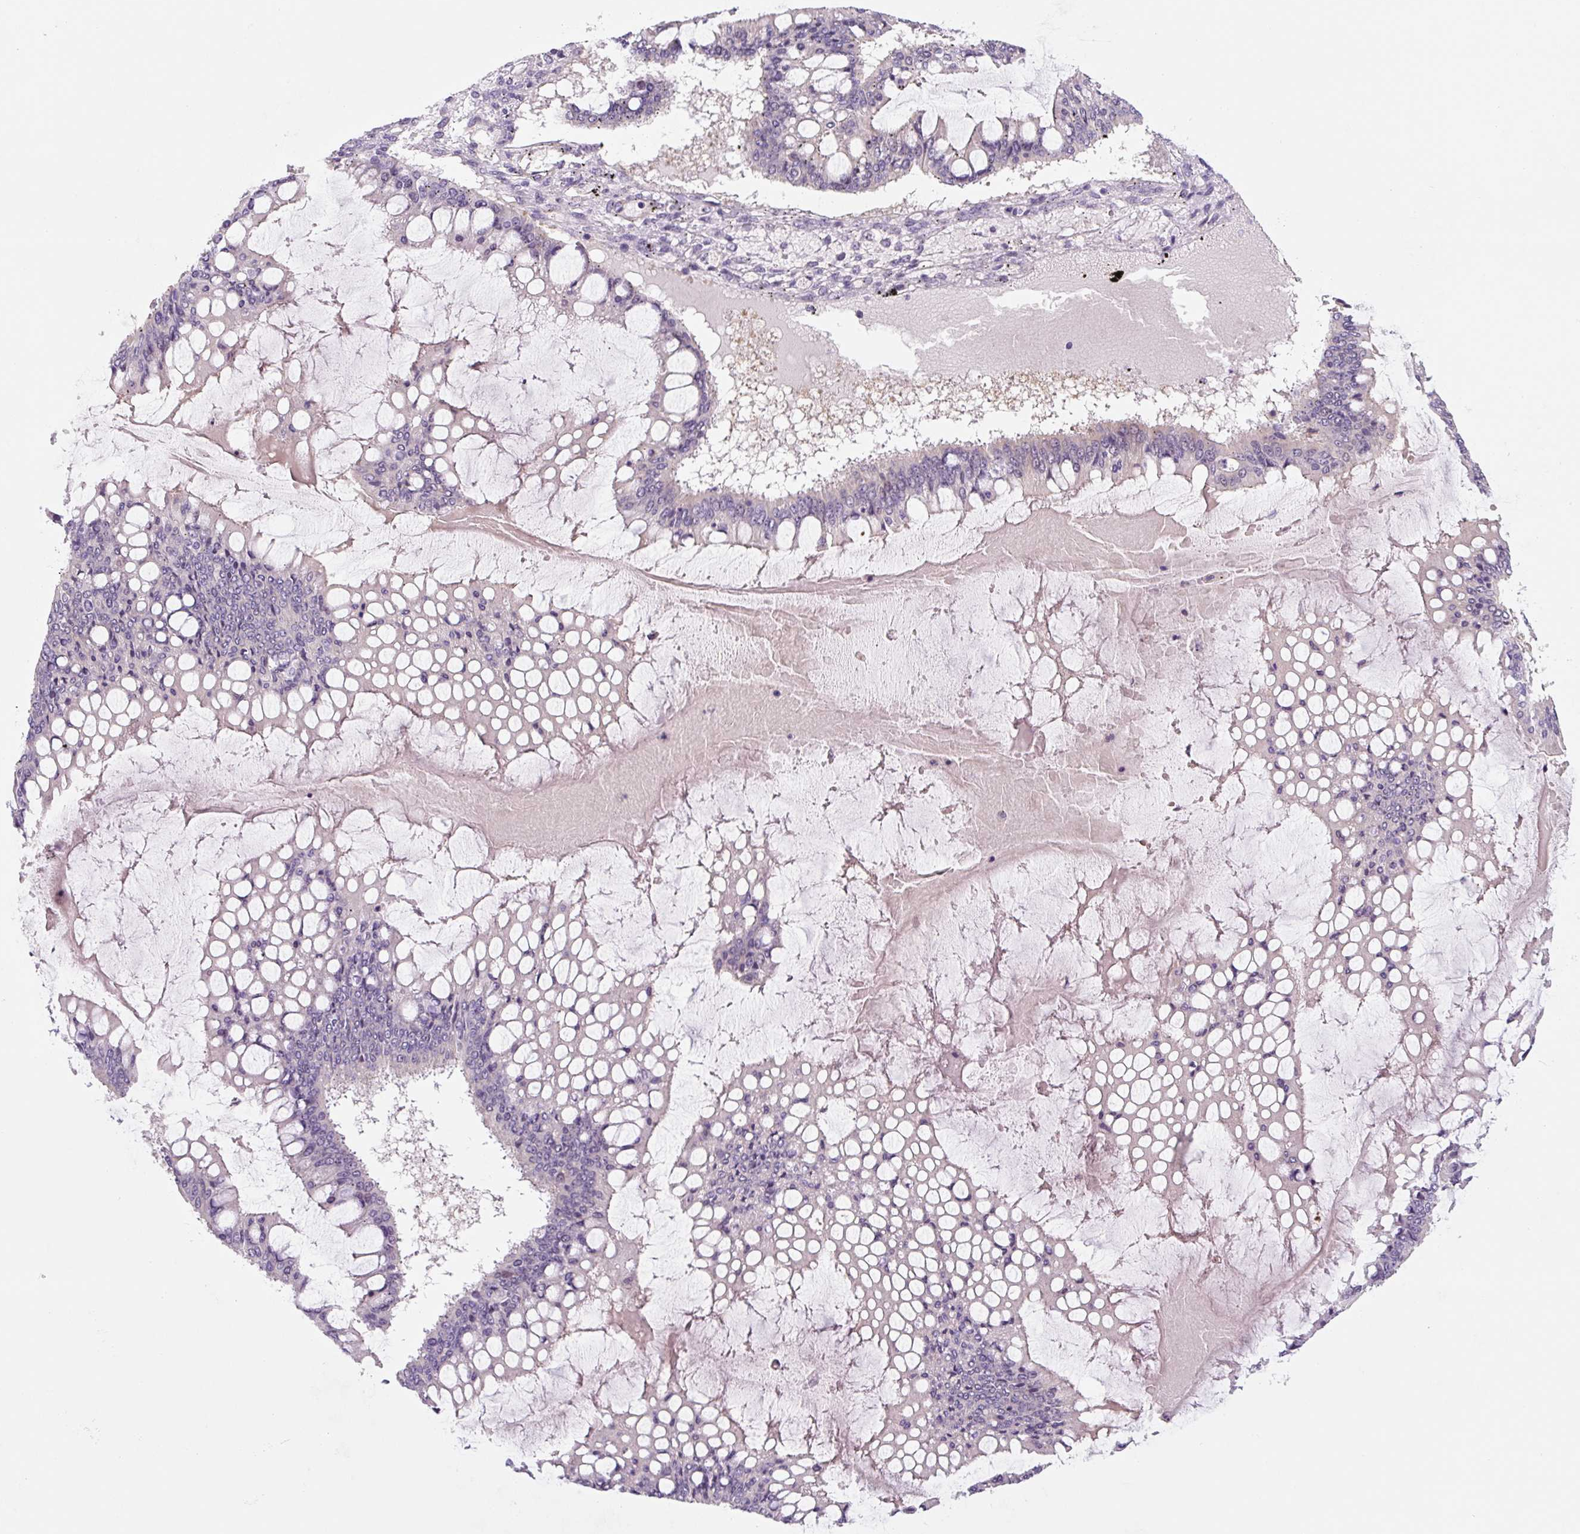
{"staining": {"intensity": "negative", "quantity": "none", "location": "none"}, "tissue": "ovarian cancer", "cell_type": "Tumor cells", "image_type": "cancer", "snomed": [{"axis": "morphology", "description": "Cystadenocarcinoma, mucinous, NOS"}, {"axis": "topography", "description": "Ovary"}], "caption": "This photomicrograph is of ovarian cancer (mucinous cystadenocarcinoma) stained with immunohistochemistry (IHC) to label a protein in brown with the nuclei are counter-stained blue. There is no staining in tumor cells.", "gene": "CCL25", "patient": {"sex": "female", "age": 73}}